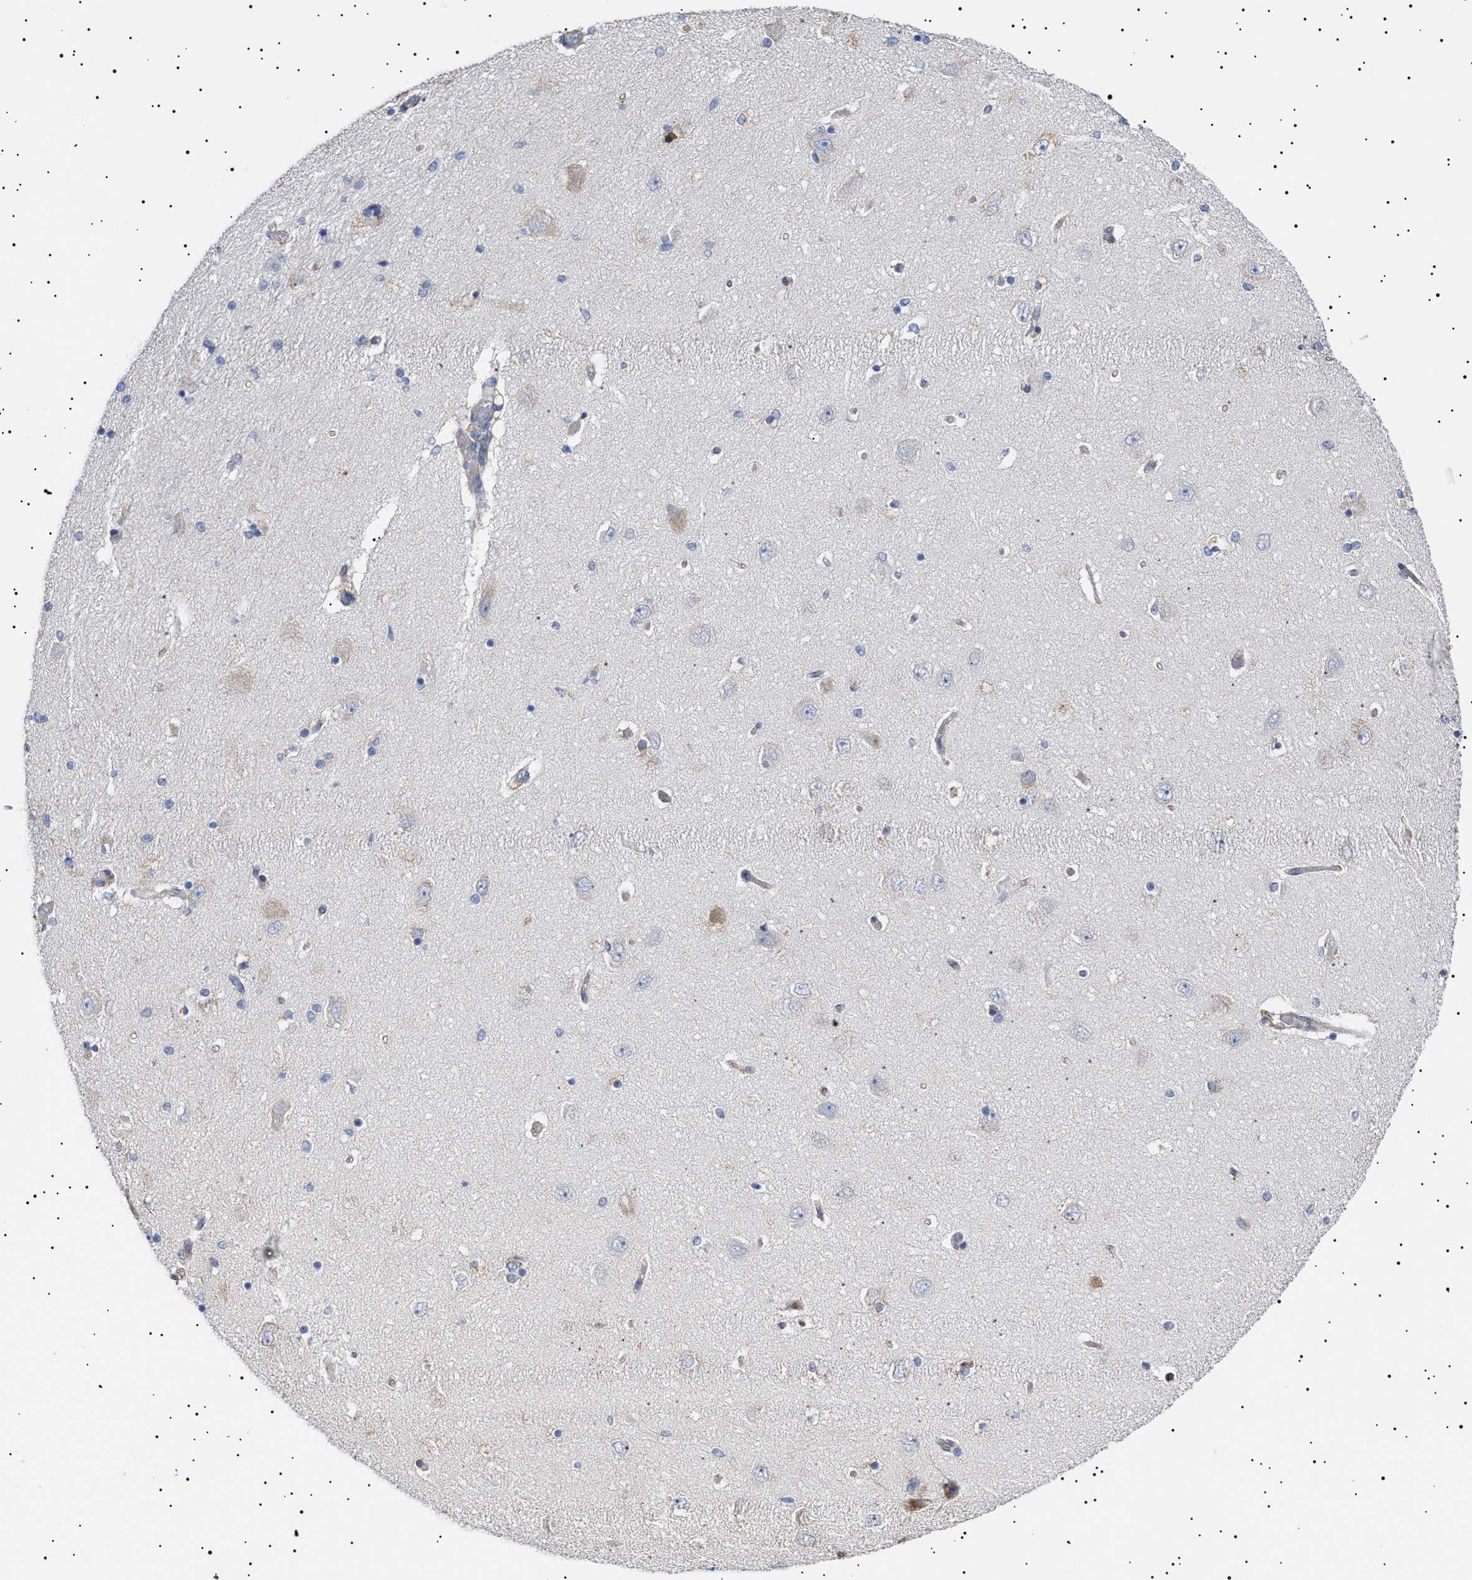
{"staining": {"intensity": "negative", "quantity": "none", "location": "none"}, "tissue": "hippocampus", "cell_type": "Glial cells", "image_type": "normal", "snomed": [{"axis": "morphology", "description": "Normal tissue, NOS"}, {"axis": "topography", "description": "Hippocampus"}], "caption": "DAB (3,3'-diaminobenzidine) immunohistochemical staining of unremarkable hippocampus shows no significant staining in glial cells.", "gene": "ERCC6L2", "patient": {"sex": "female", "age": 54}}